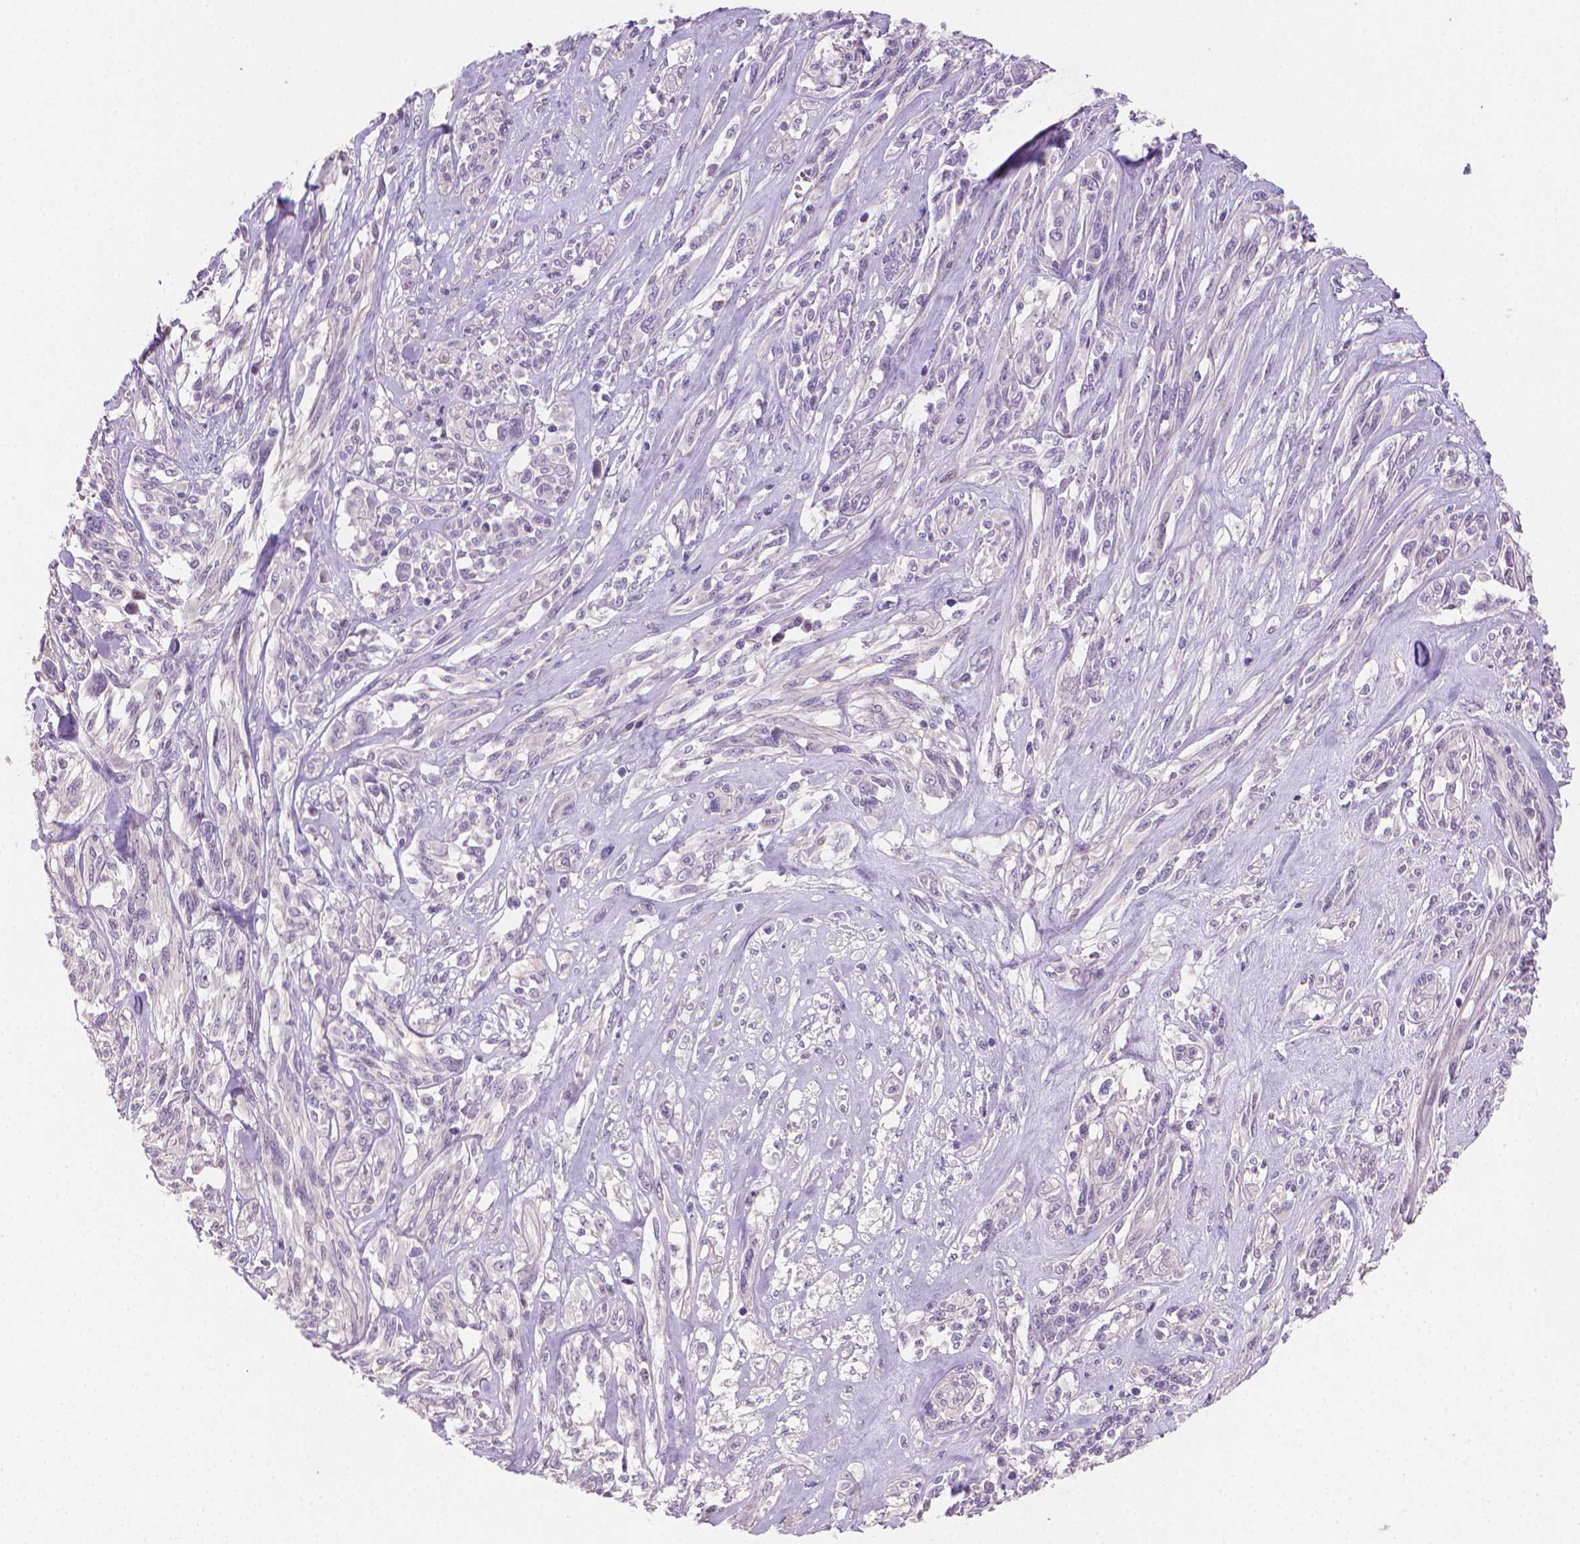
{"staining": {"intensity": "negative", "quantity": "none", "location": "none"}, "tissue": "melanoma", "cell_type": "Tumor cells", "image_type": "cancer", "snomed": [{"axis": "morphology", "description": "Malignant melanoma, NOS"}, {"axis": "topography", "description": "Skin"}], "caption": "Tumor cells show no significant expression in melanoma.", "gene": "CLXN", "patient": {"sex": "female", "age": 91}}